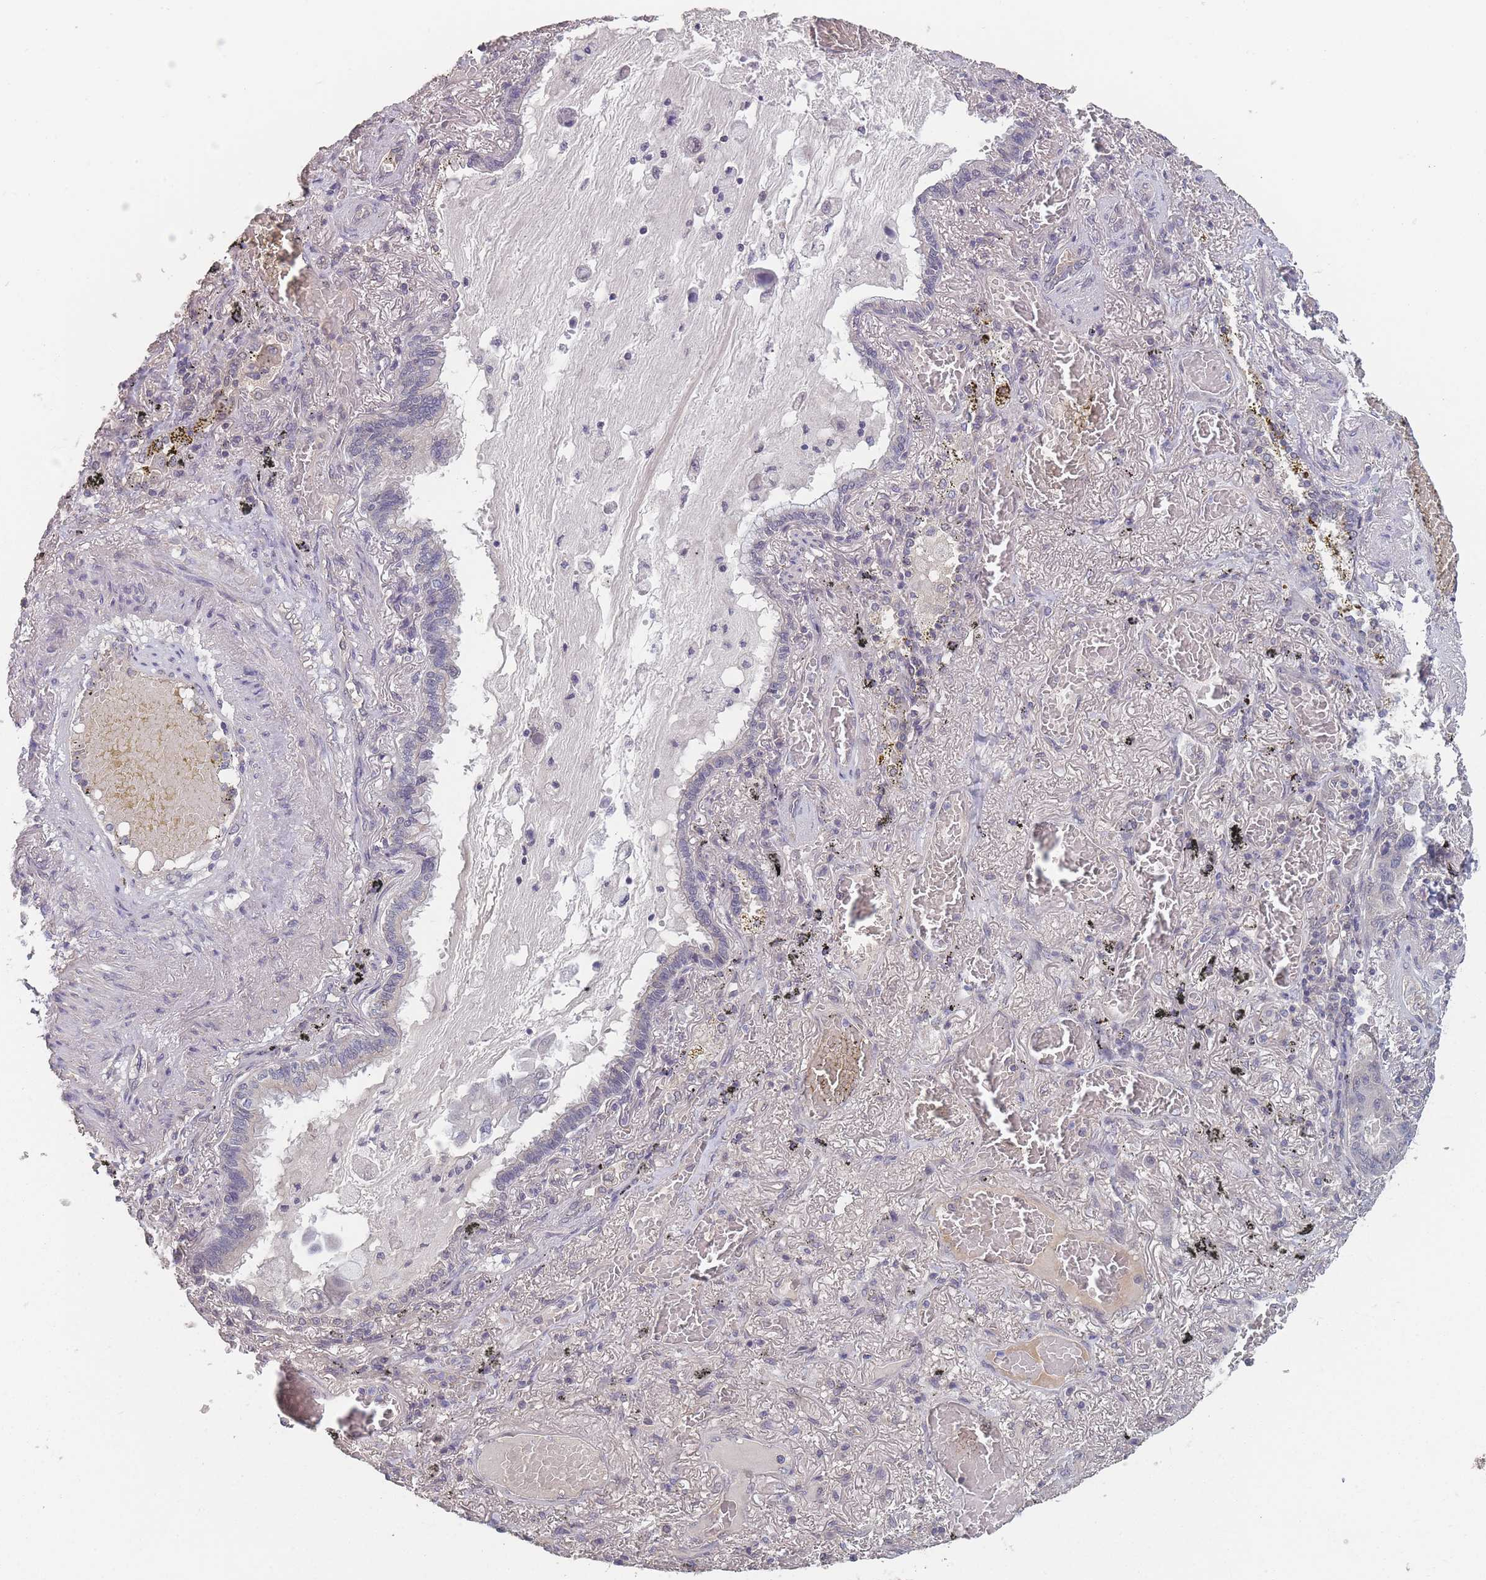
{"staining": {"intensity": "negative", "quantity": "none", "location": "none"}, "tissue": "lung cancer", "cell_type": "Tumor cells", "image_type": "cancer", "snomed": [{"axis": "morphology", "description": "Adenocarcinoma, NOS"}, {"axis": "topography", "description": "Lung"}], "caption": "Protein analysis of lung cancer (adenocarcinoma) exhibits no significant expression in tumor cells.", "gene": "ANKRD10", "patient": {"sex": "male", "age": 64}}